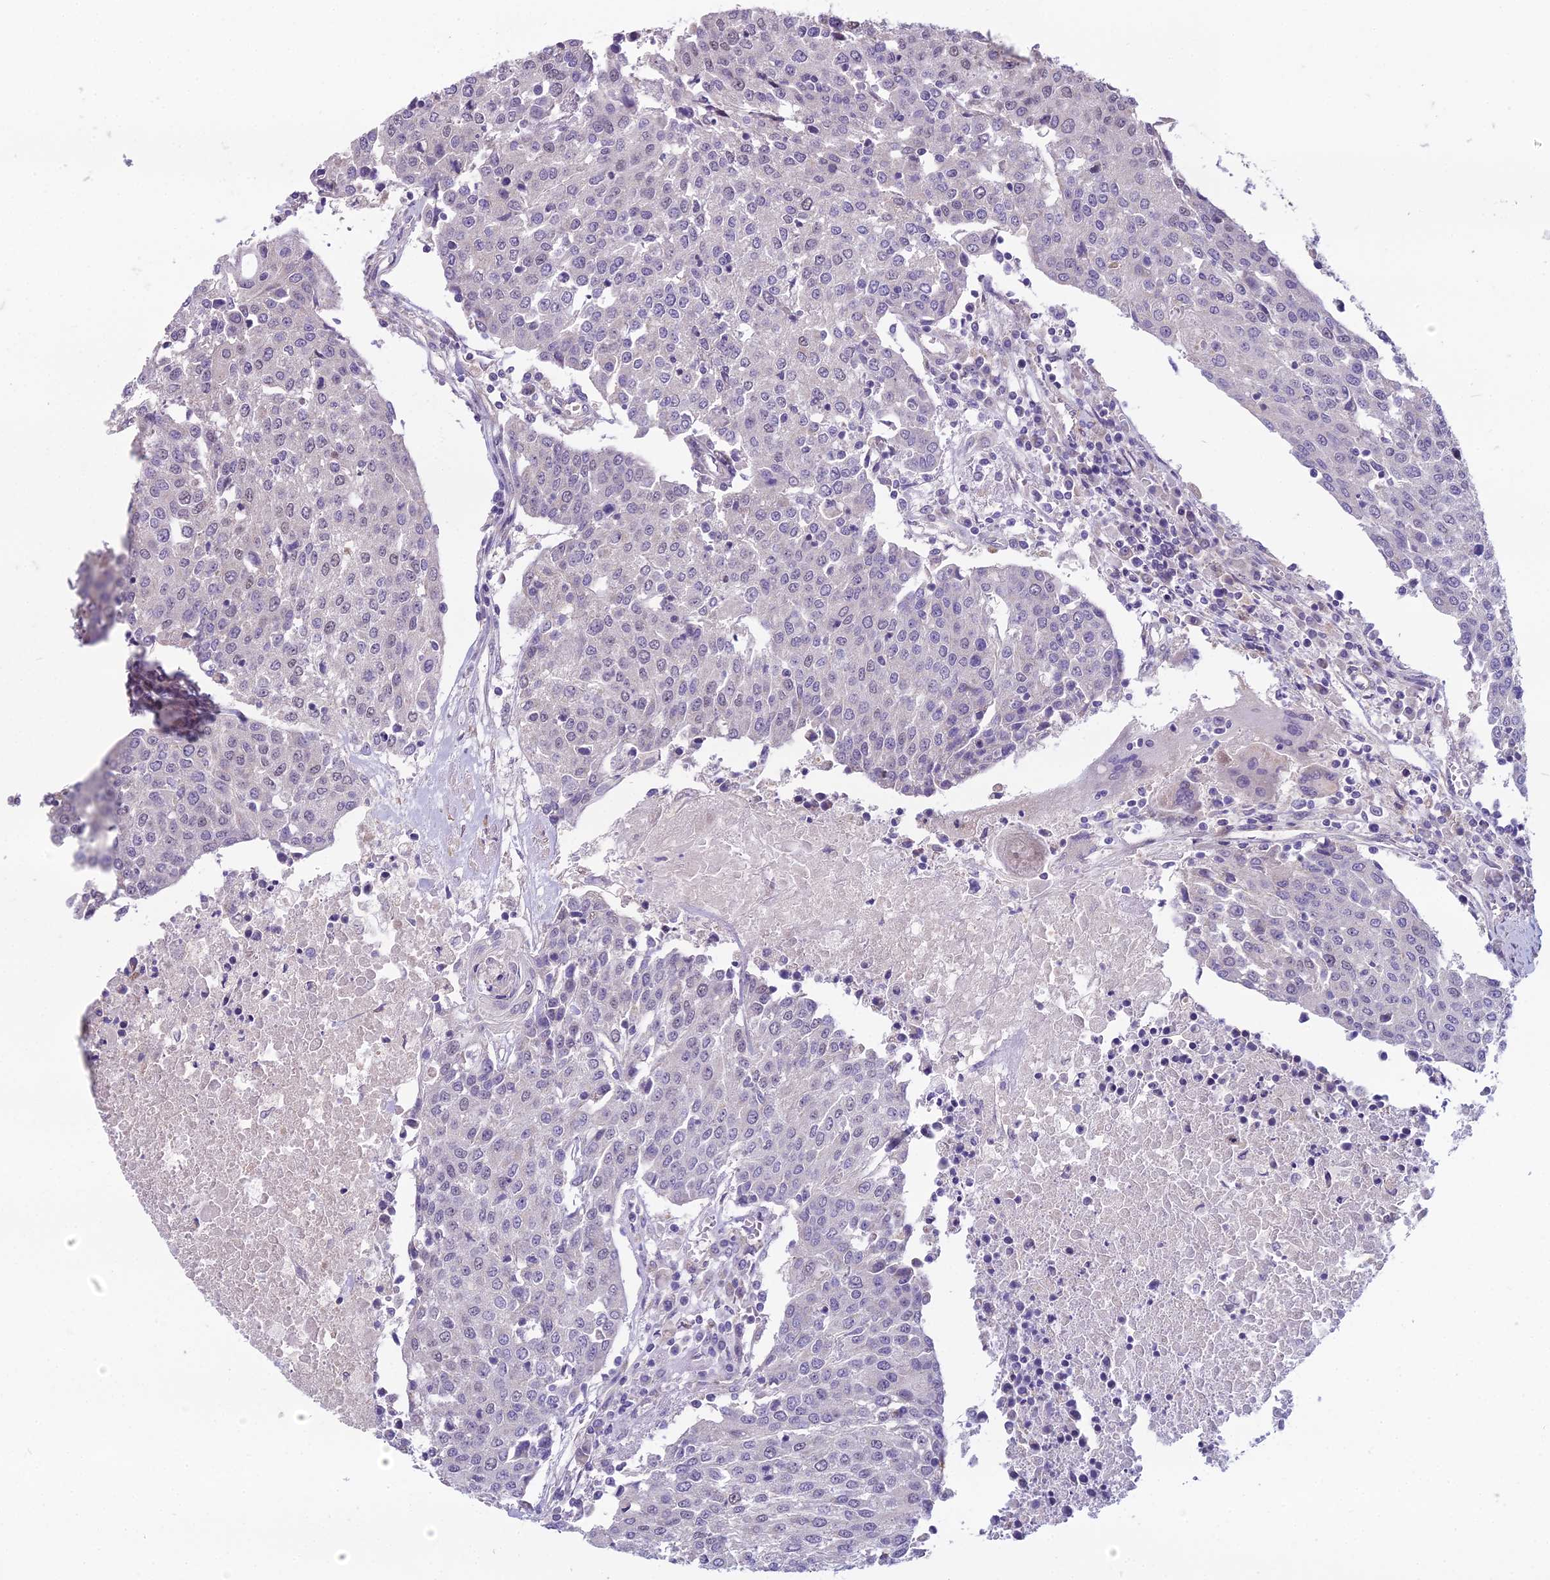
{"staining": {"intensity": "negative", "quantity": "none", "location": "none"}, "tissue": "urothelial cancer", "cell_type": "Tumor cells", "image_type": "cancer", "snomed": [{"axis": "morphology", "description": "Urothelial carcinoma, High grade"}, {"axis": "topography", "description": "Urinary bladder"}], "caption": "Immunohistochemistry (IHC) histopathology image of human urothelial cancer stained for a protein (brown), which shows no staining in tumor cells.", "gene": "DUS2", "patient": {"sex": "female", "age": 85}}